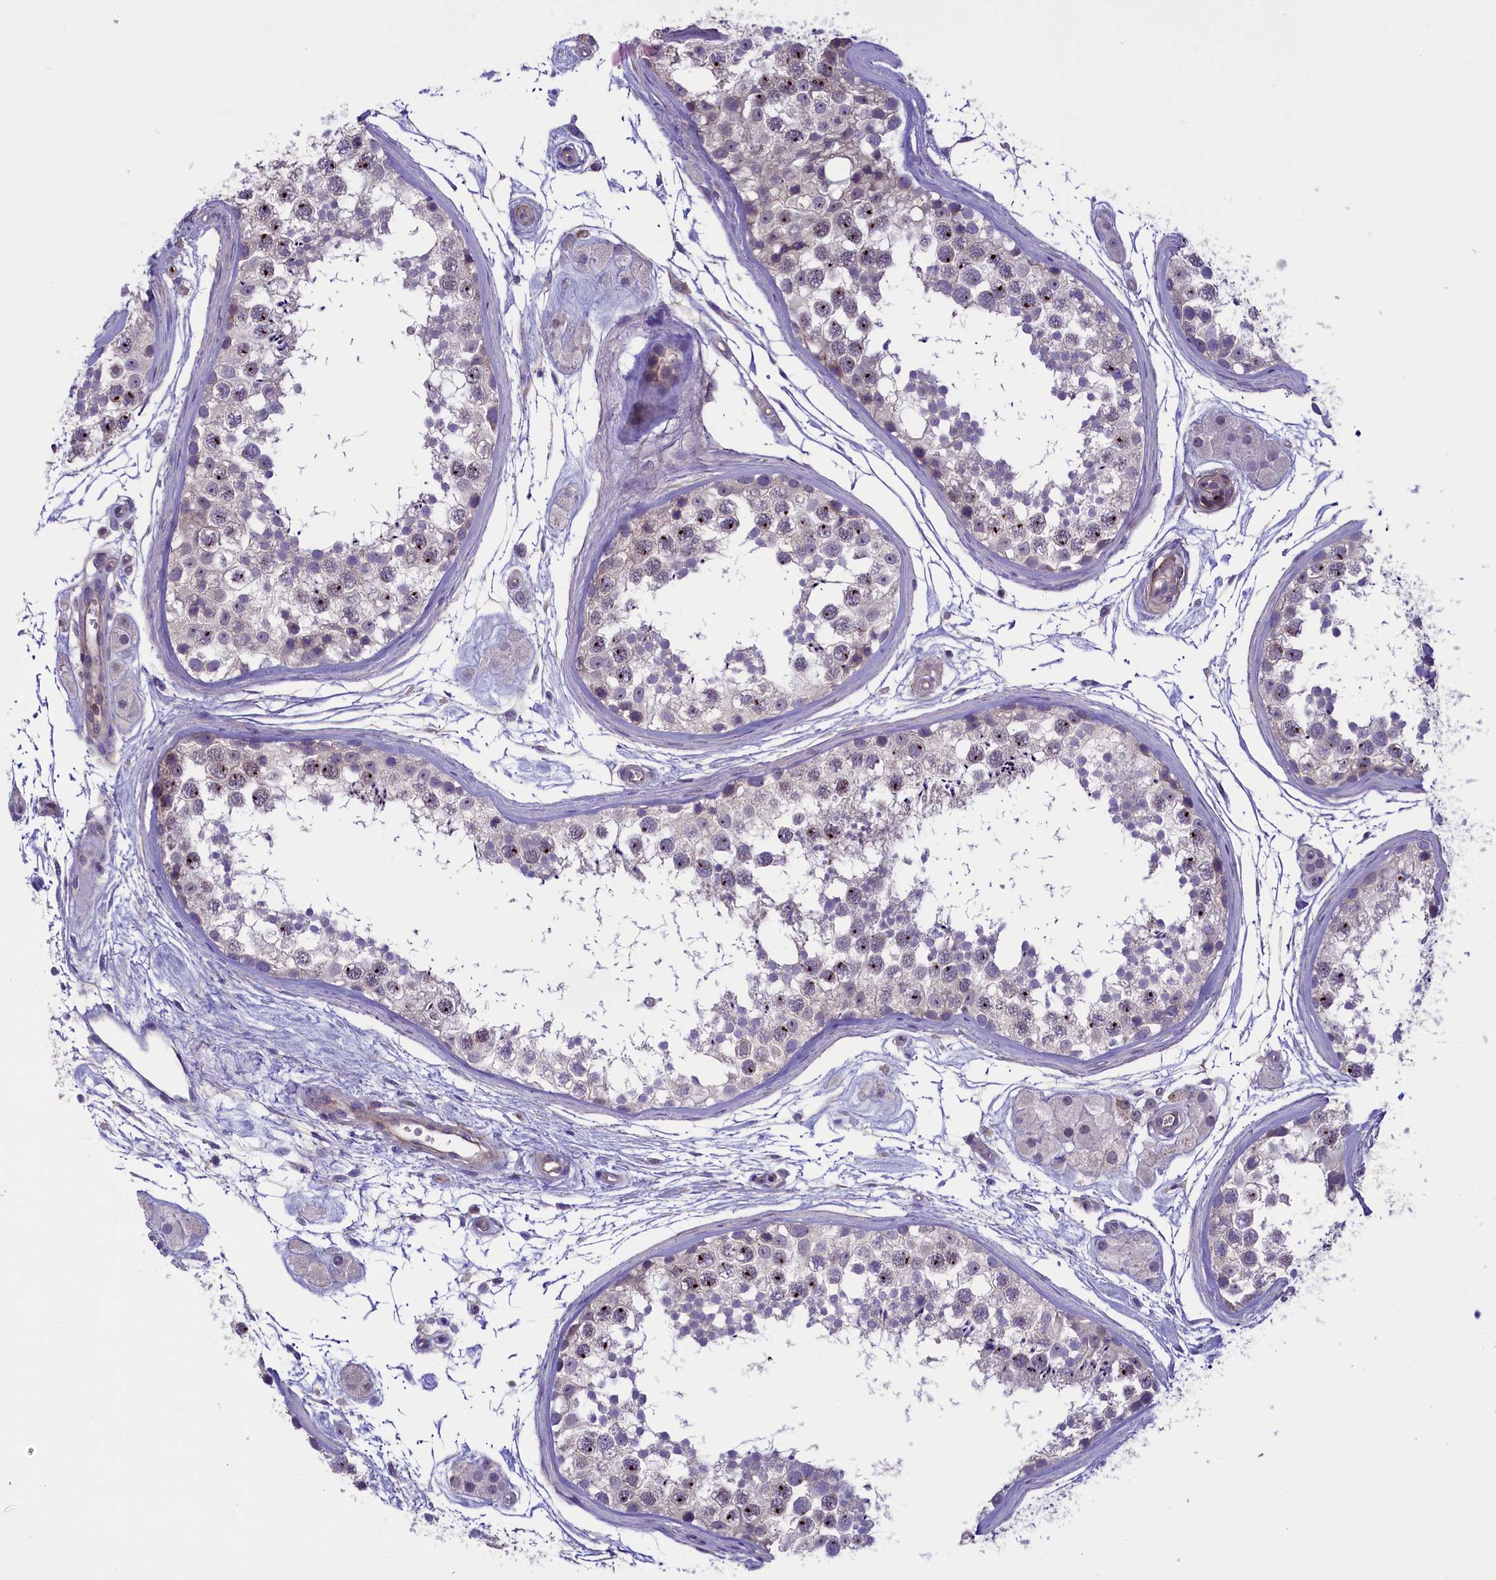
{"staining": {"intensity": "moderate", "quantity": "25%-75%", "location": "nuclear"}, "tissue": "testis", "cell_type": "Cells in seminiferous ducts", "image_type": "normal", "snomed": [{"axis": "morphology", "description": "Normal tissue, NOS"}, {"axis": "topography", "description": "Testis"}], "caption": "Moderate nuclear positivity for a protein is identified in approximately 25%-75% of cells in seminiferous ducts of unremarkable testis using immunohistochemistry (IHC).", "gene": "HEATR3", "patient": {"sex": "male", "age": 56}}